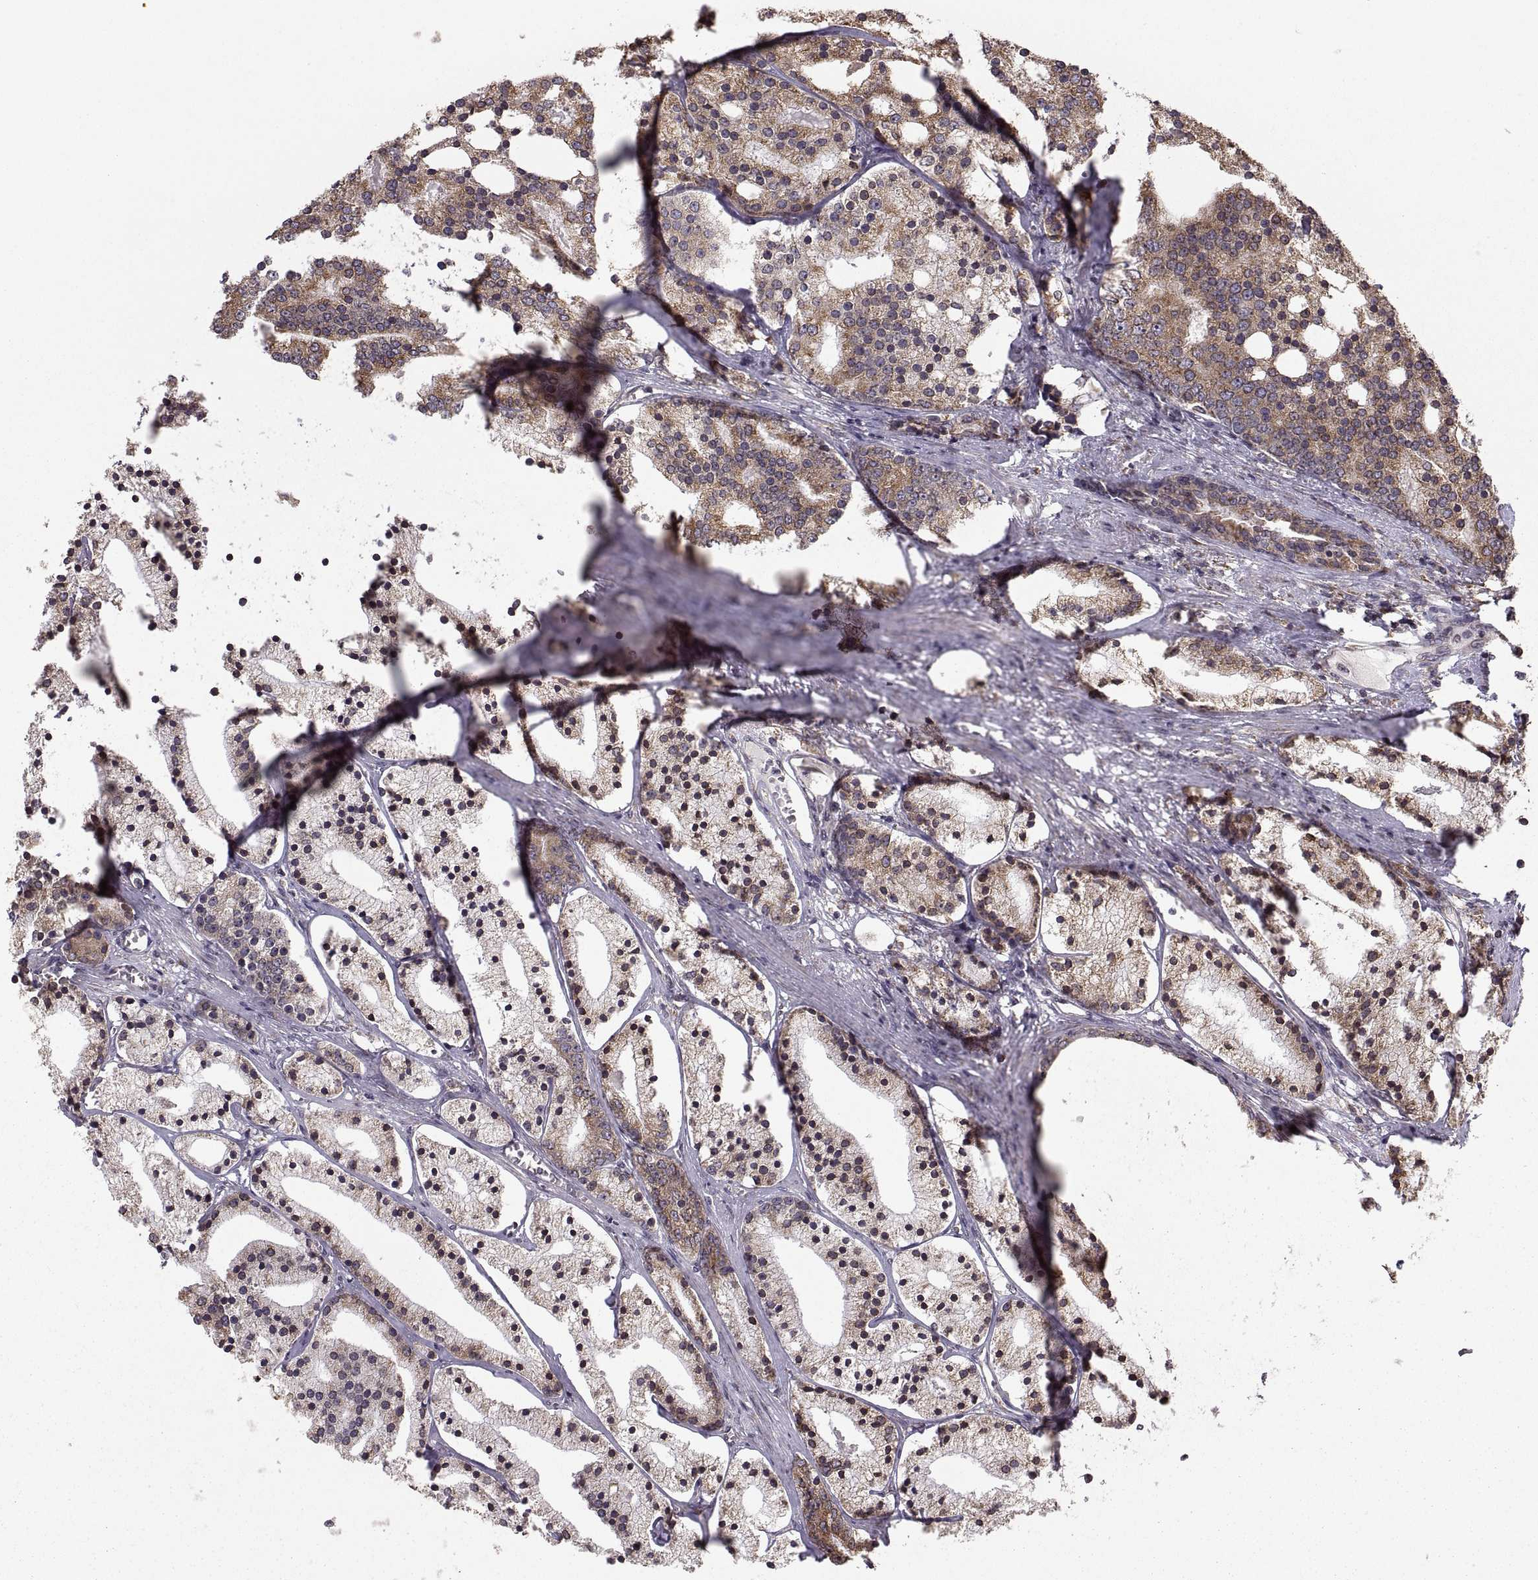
{"staining": {"intensity": "moderate", "quantity": "<25%", "location": "cytoplasmic/membranous"}, "tissue": "prostate cancer", "cell_type": "Tumor cells", "image_type": "cancer", "snomed": [{"axis": "morphology", "description": "Adenocarcinoma, NOS"}, {"axis": "topography", "description": "Prostate"}], "caption": "IHC (DAB (3,3'-diaminobenzidine)) staining of human prostate adenocarcinoma exhibits moderate cytoplasmic/membranous protein positivity in about <25% of tumor cells. (DAB (3,3'-diaminobenzidine) IHC, brown staining for protein, blue staining for nuclei).", "gene": "PDIA3", "patient": {"sex": "male", "age": 69}}